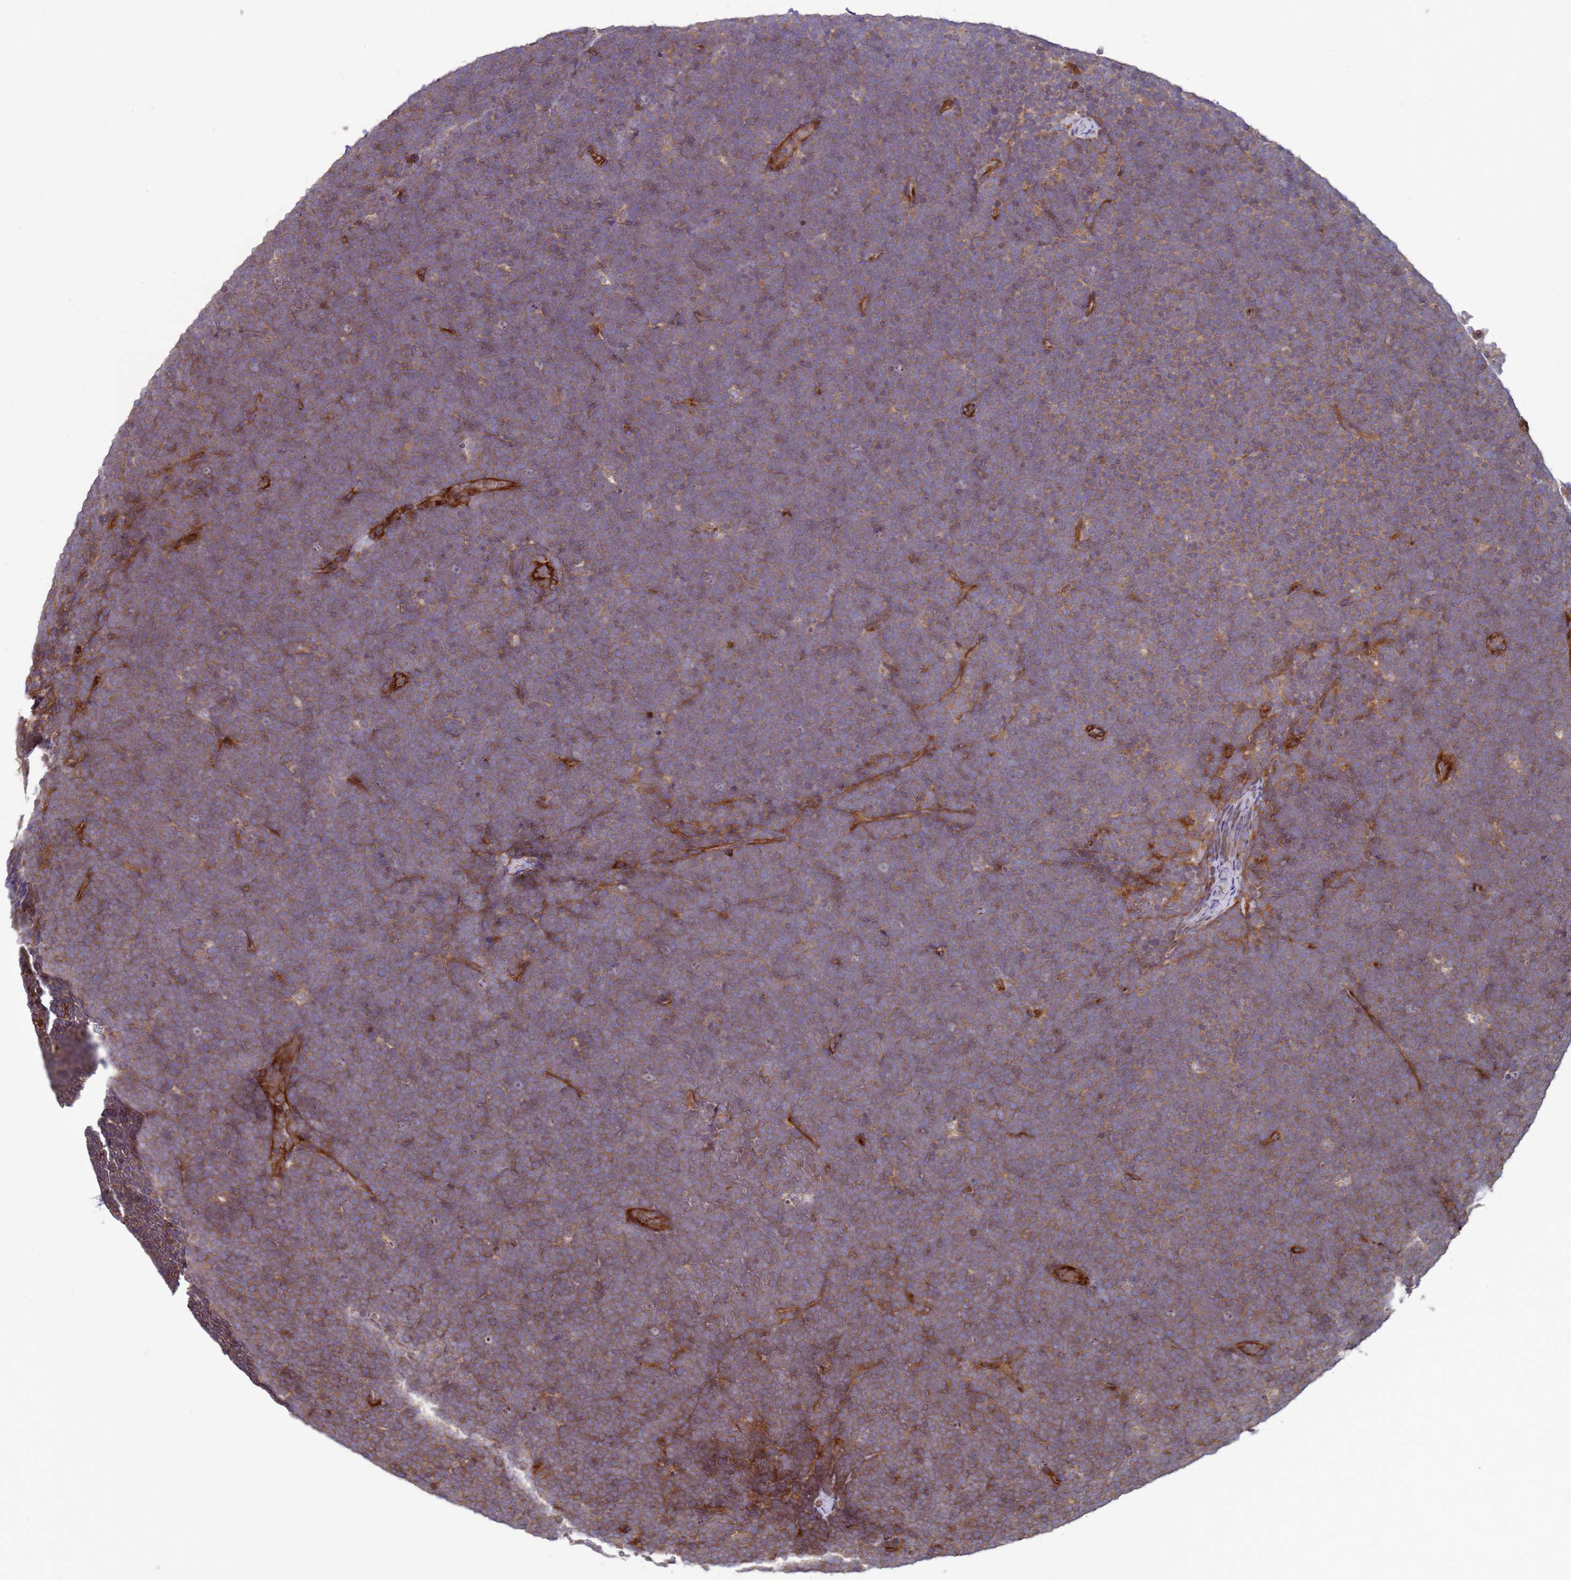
{"staining": {"intensity": "weak", "quantity": ">75%", "location": "cytoplasmic/membranous"}, "tissue": "lymphoma", "cell_type": "Tumor cells", "image_type": "cancer", "snomed": [{"axis": "morphology", "description": "Malignant lymphoma, non-Hodgkin's type, High grade"}, {"axis": "topography", "description": "Lymph node"}], "caption": "High-magnification brightfield microscopy of lymphoma stained with DAB (3,3'-diaminobenzidine) (brown) and counterstained with hematoxylin (blue). tumor cells exhibit weak cytoplasmic/membranous staining is appreciated in approximately>75% of cells. The staining was performed using DAB (3,3'-diaminobenzidine) to visualize the protein expression in brown, while the nuclei were stained in blue with hematoxylin (Magnification: 20x).", "gene": "CNOT1", "patient": {"sex": "male", "age": 13}}